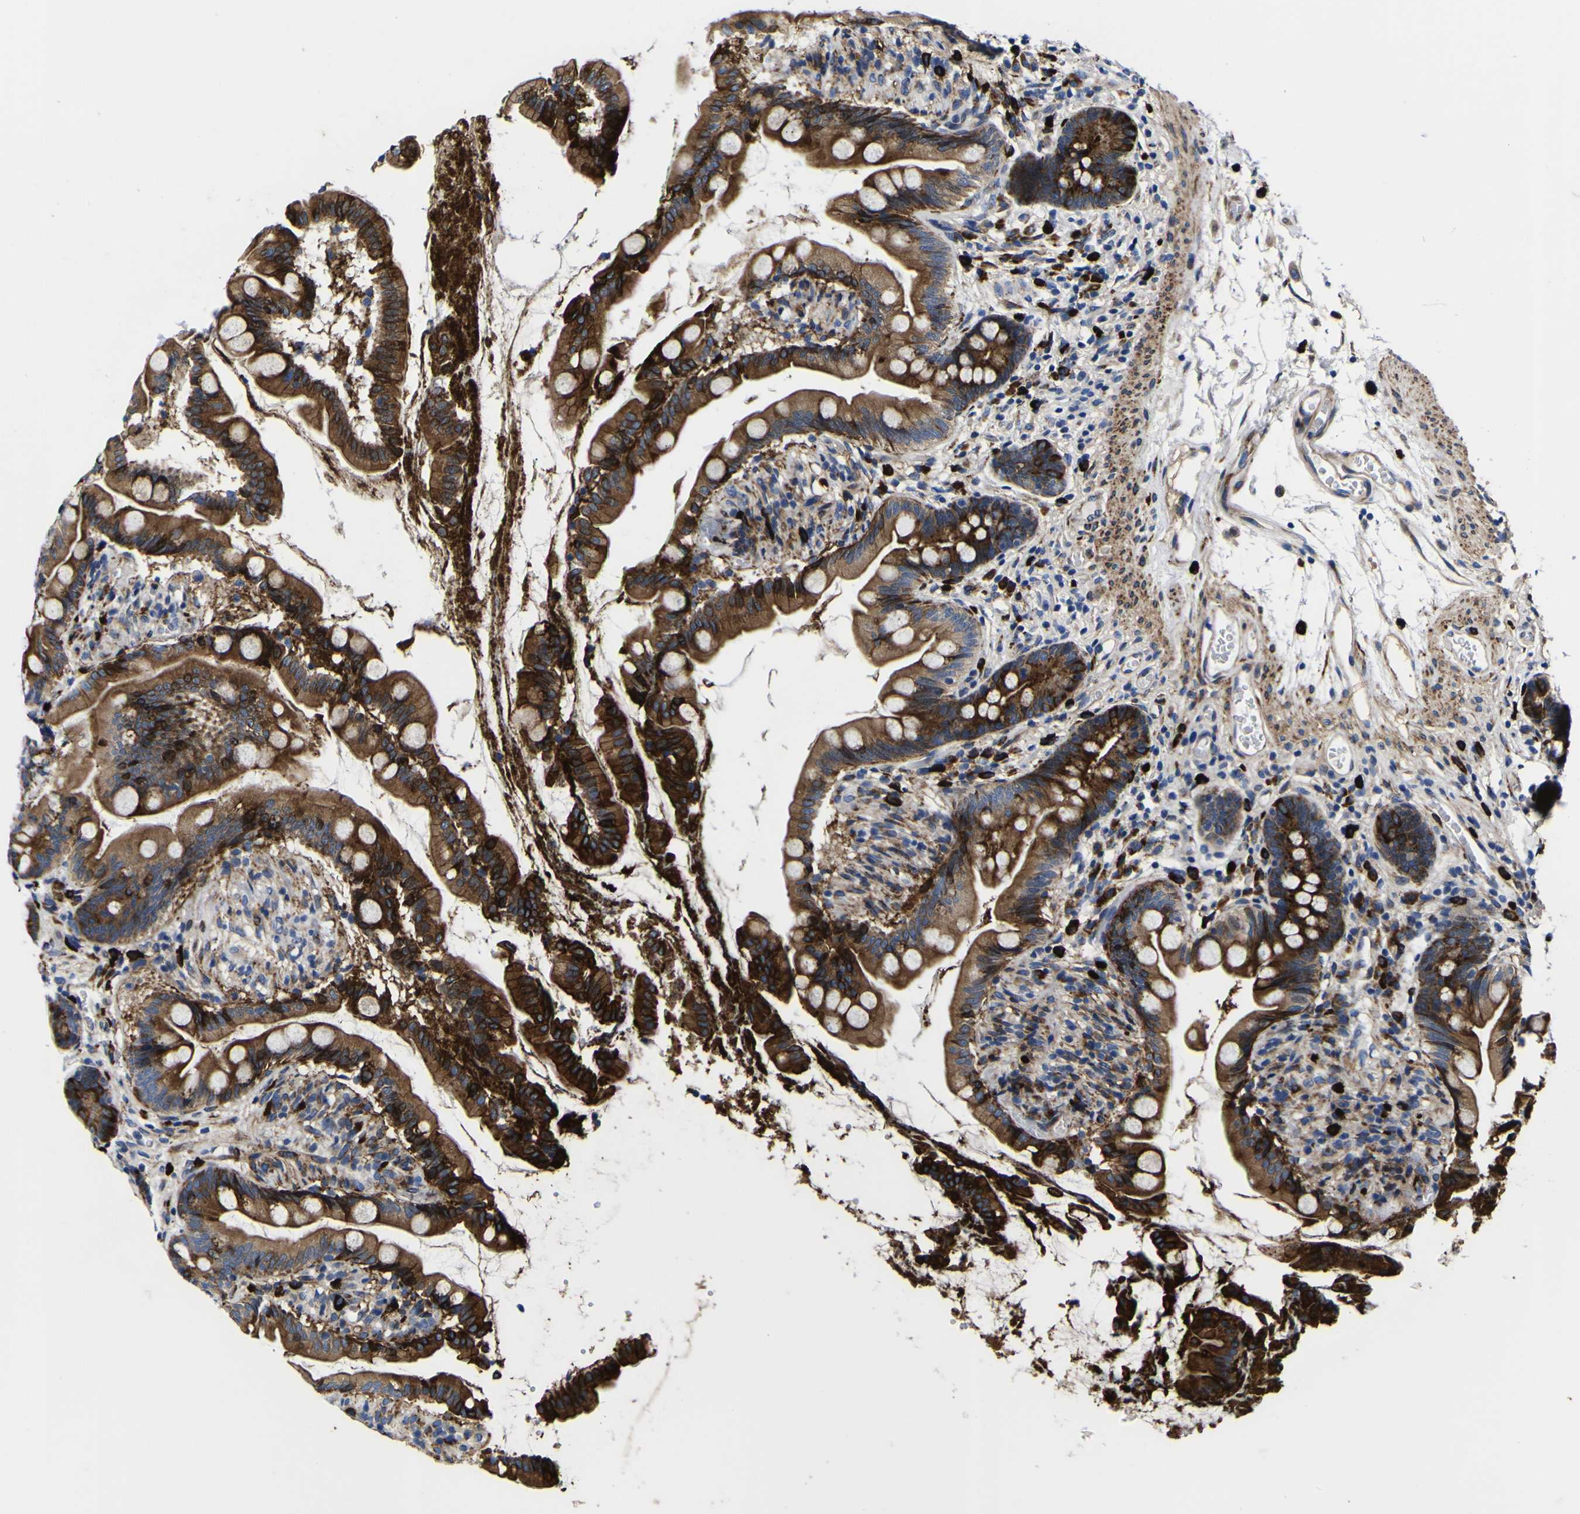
{"staining": {"intensity": "strong", "quantity": ">75%", "location": "cytoplasmic/membranous"}, "tissue": "small intestine", "cell_type": "Glandular cells", "image_type": "normal", "snomed": [{"axis": "morphology", "description": "Normal tissue, NOS"}, {"axis": "topography", "description": "Small intestine"}], "caption": "A brown stain highlights strong cytoplasmic/membranous staining of a protein in glandular cells of normal small intestine.", "gene": "SCD", "patient": {"sex": "female", "age": 56}}